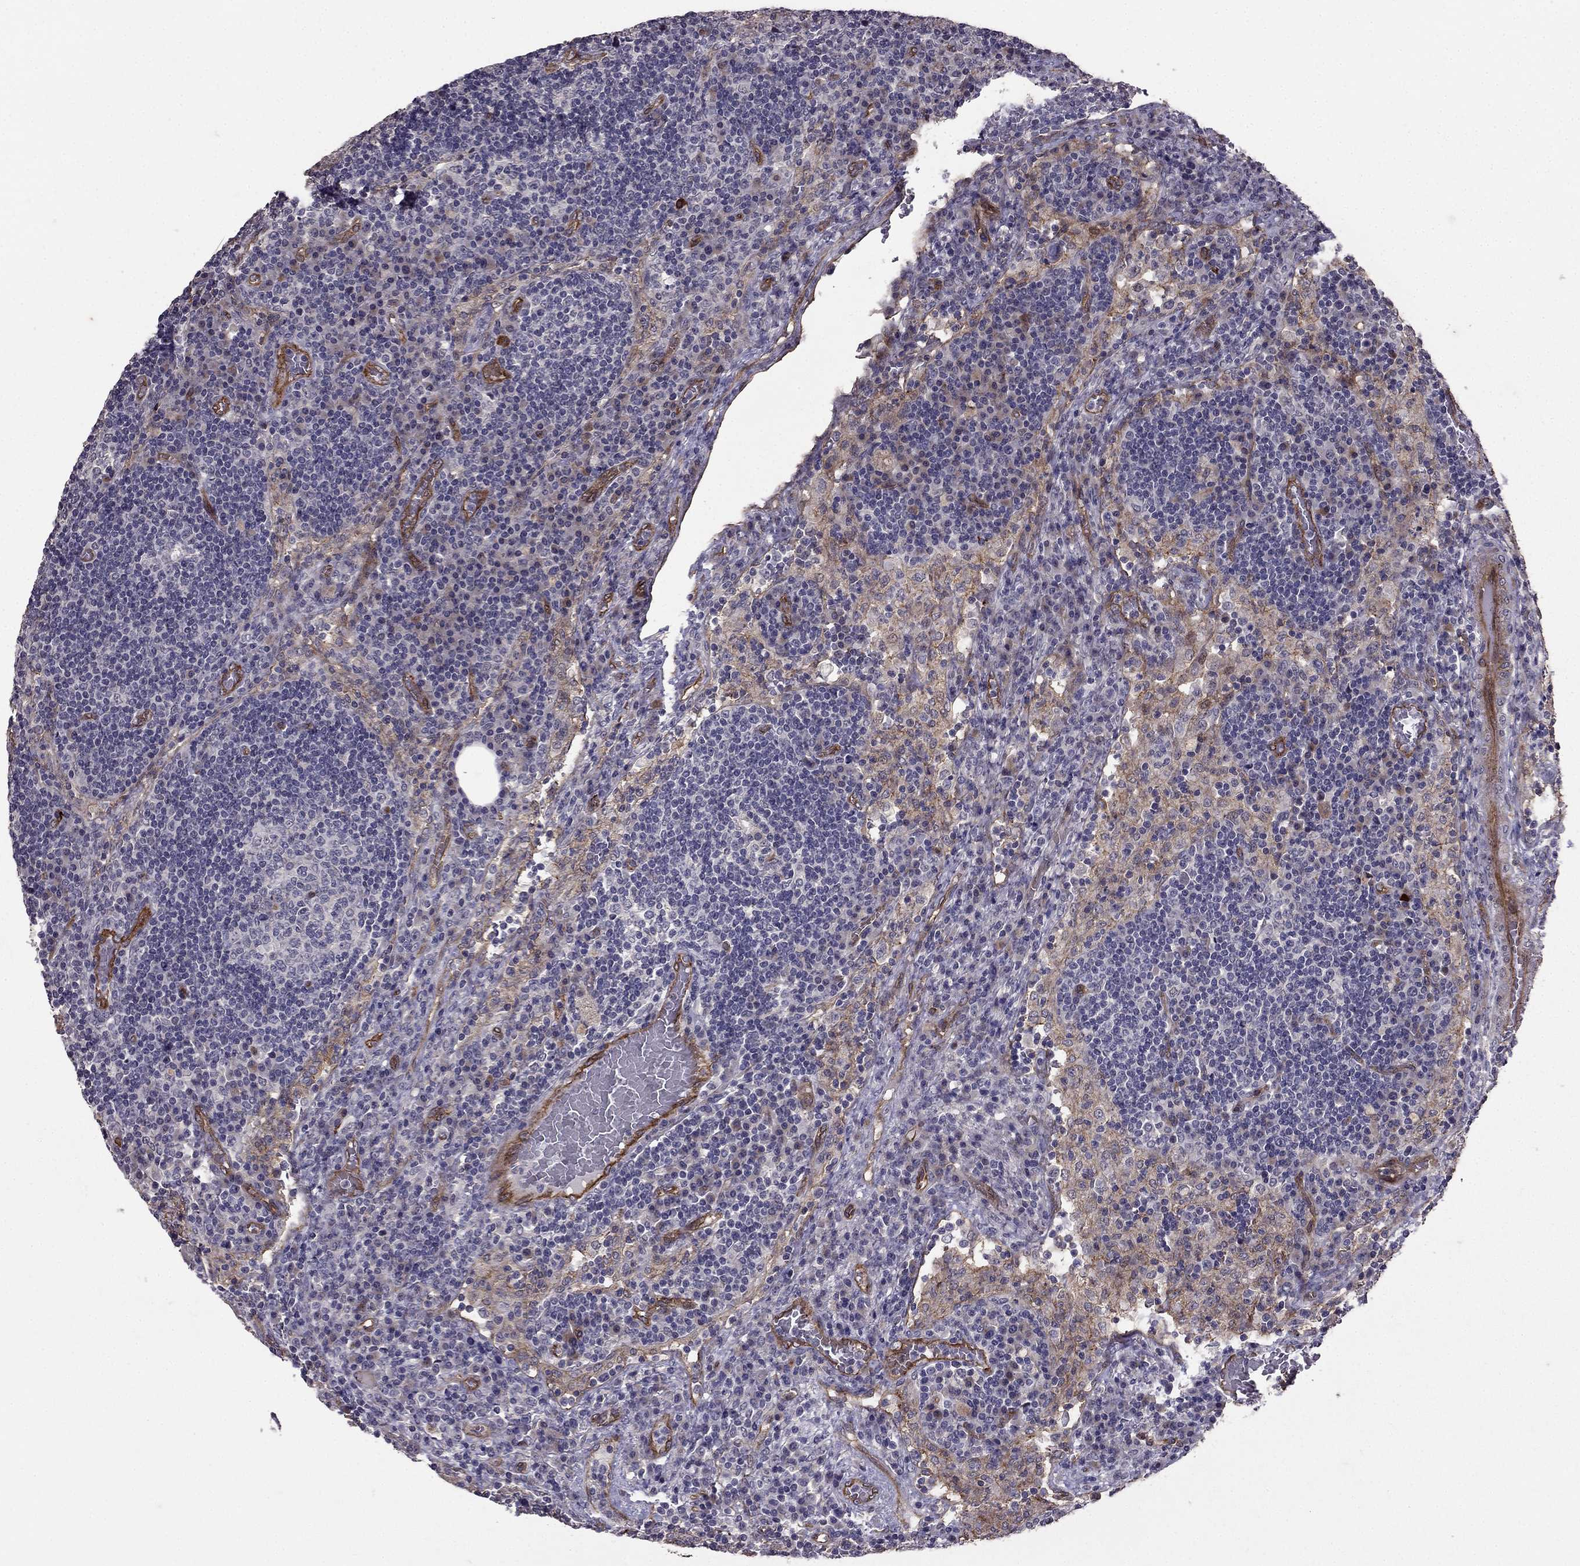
{"staining": {"intensity": "negative", "quantity": "none", "location": "none"}, "tissue": "lymph node", "cell_type": "Germinal center cells", "image_type": "normal", "snomed": [{"axis": "morphology", "description": "Normal tissue, NOS"}, {"axis": "topography", "description": "Lymph node"}], "caption": "Lymph node was stained to show a protein in brown. There is no significant positivity in germinal center cells. The staining is performed using DAB (3,3'-diaminobenzidine) brown chromogen with nuclei counter-stained in using hematoxylin.", "gene": "RASIP1", "patient": {"sex": "male", "age": 63}}